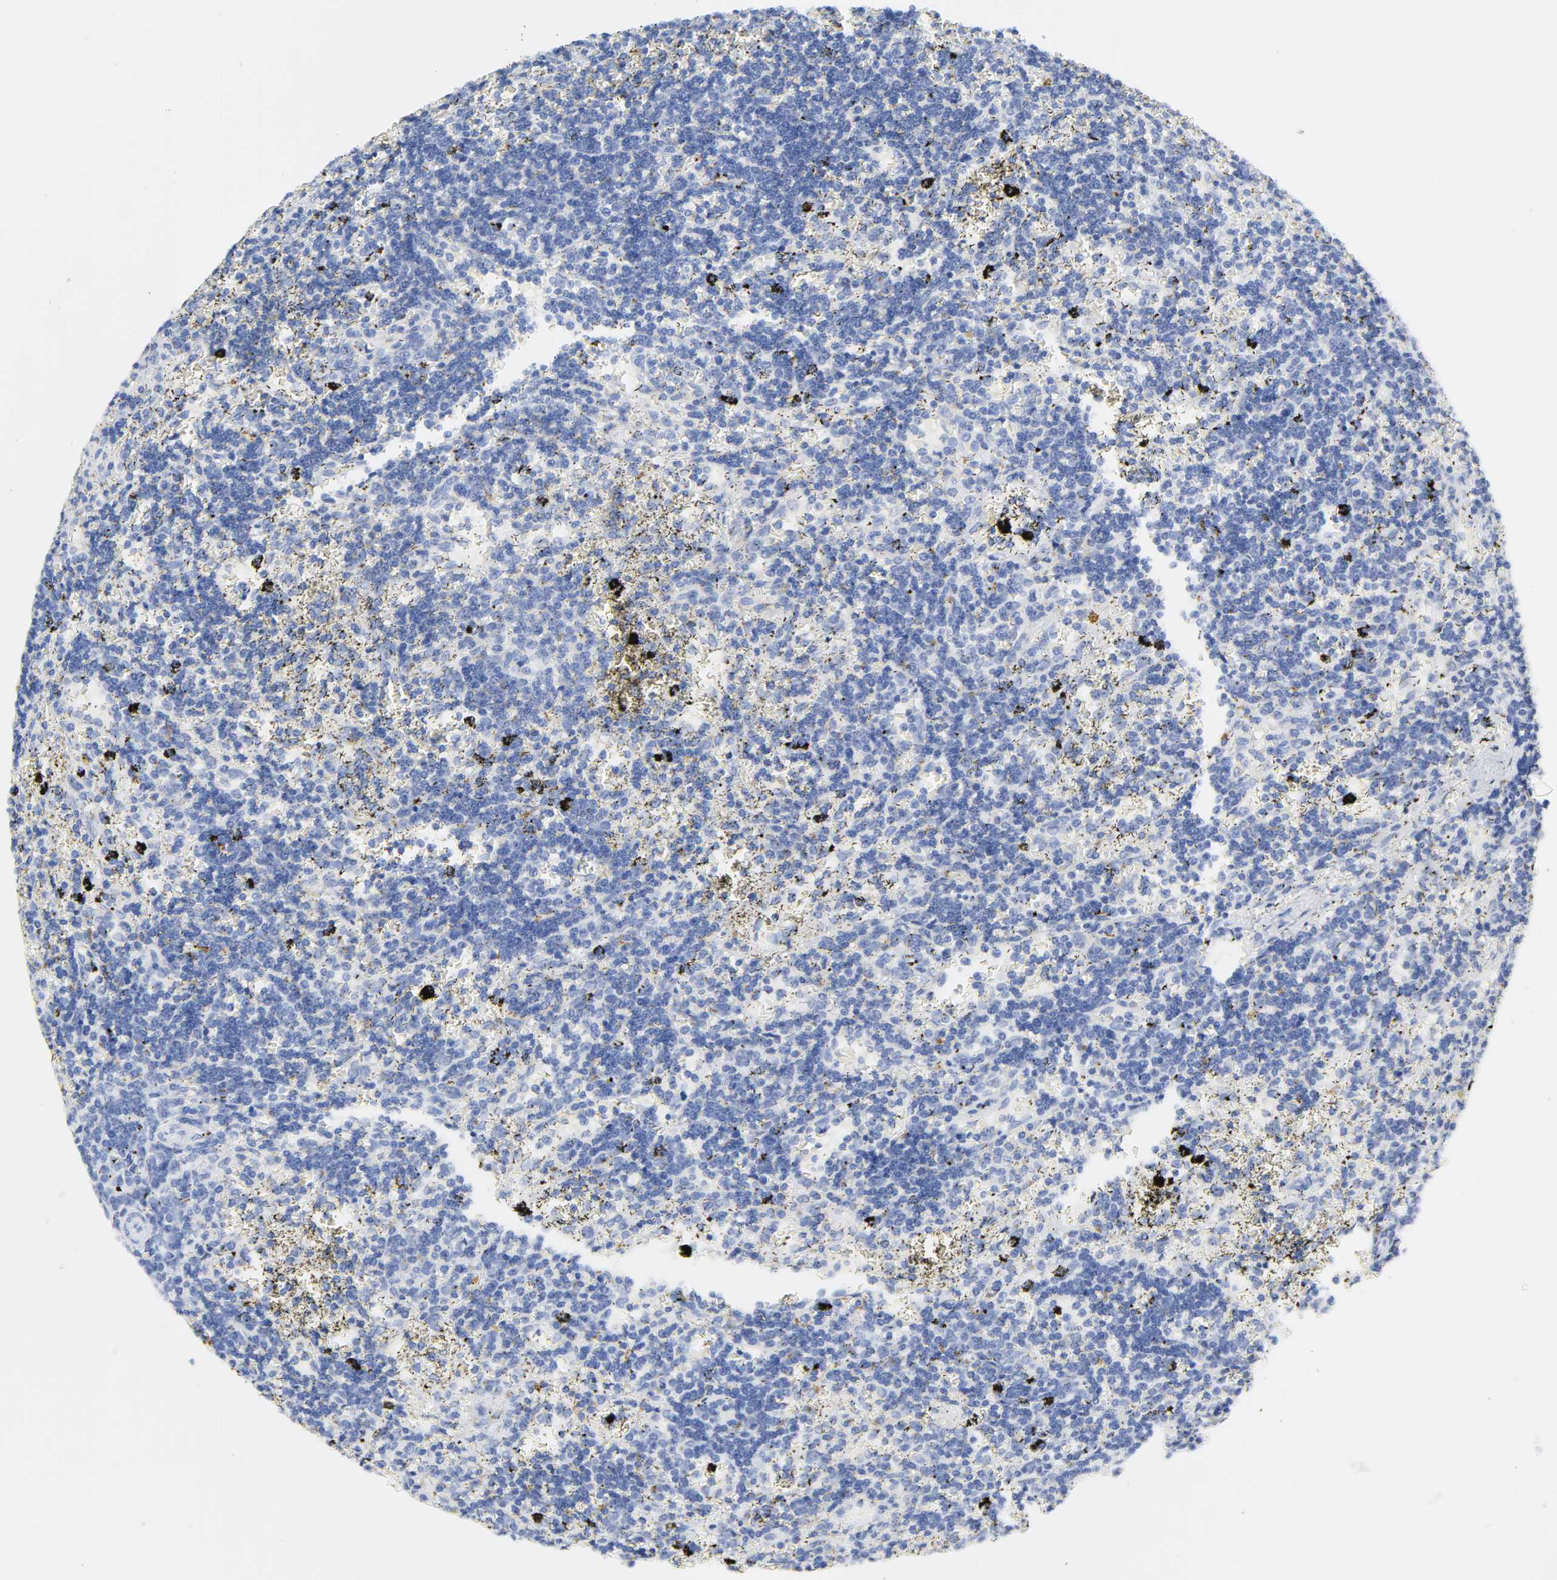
{"staining": {"intensity": "negative", "quantity": "none", "location": "none"}, "tissue": "lymphoma", "cell_type": "Tumor cells", "image_type": "cancer", "snomed": [{"axis": "morphology", "description": "Malignant lymphoma, non-Hodgkin's type, Low grade"}, {"axis": "topography", "description": "Spleen"}], "caption": "Immunohistochemistry of human lymphoma displays no staining in tumor cells.", "gene": "PLP1", "patient": {"sex": "male", "age": 60}}